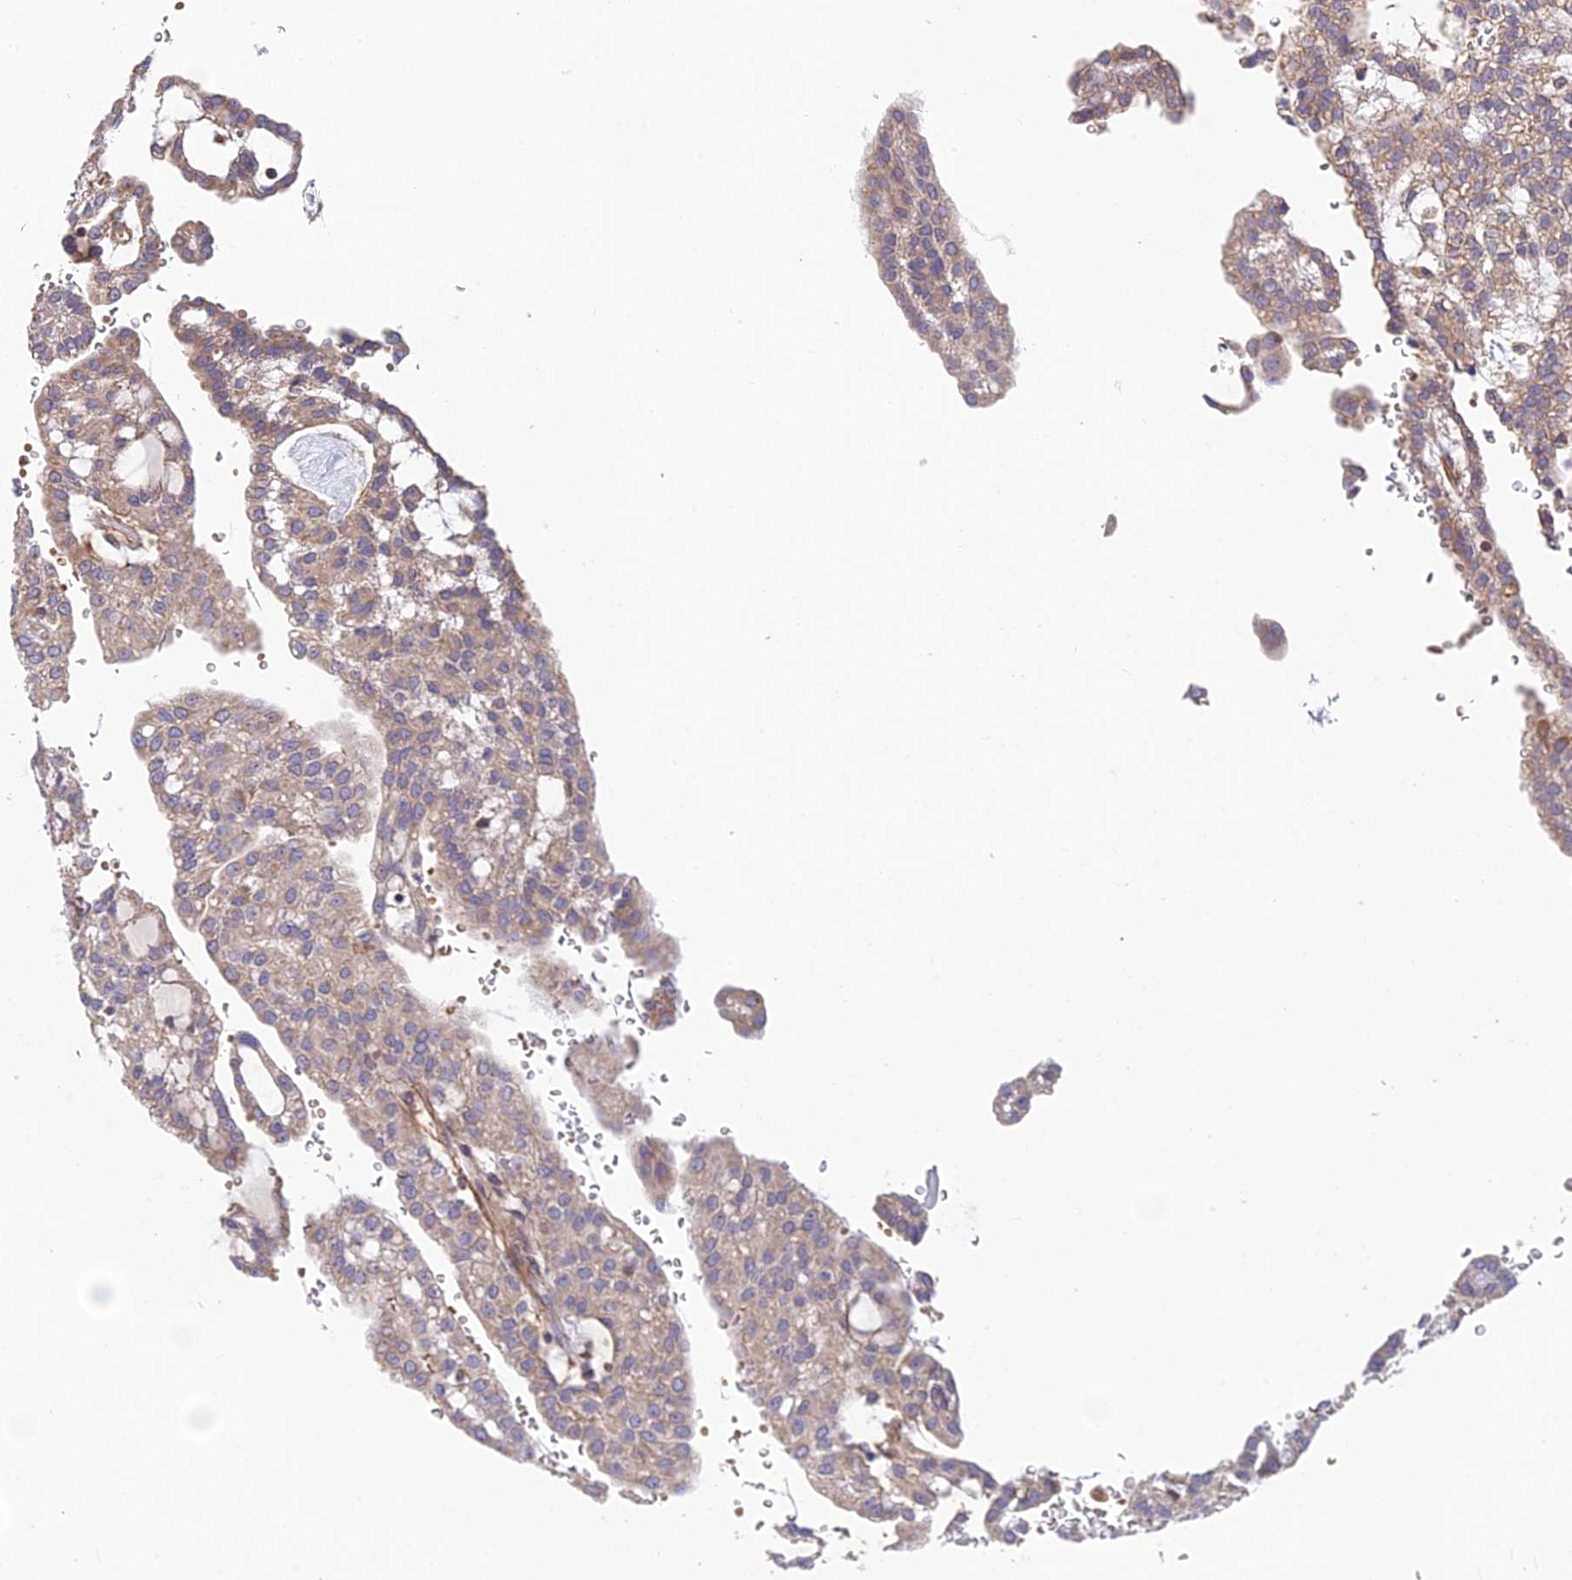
{"staining": {"intensity": "weak", "quantity": "25%-75%", "location": "cytoplasmic/membranous"}, "tissue": "renal cancer", "cell_type": "Tumor cells", "image_type": "cancer", "snomed": [{"axis": "morphology", "description": "Adenocarcinoma, NOS"}, {"axis": "topography", "description": "Kidney"}], "caption": "A brown stain shows weak cytoplasmic/membranous positivity of a protein in human renal cancer tumor cells. (Brightfield microscopy of DAB IHC at high magnification).", "gene": "RPIA", "patient": {"sex": "male", "age": 63}}